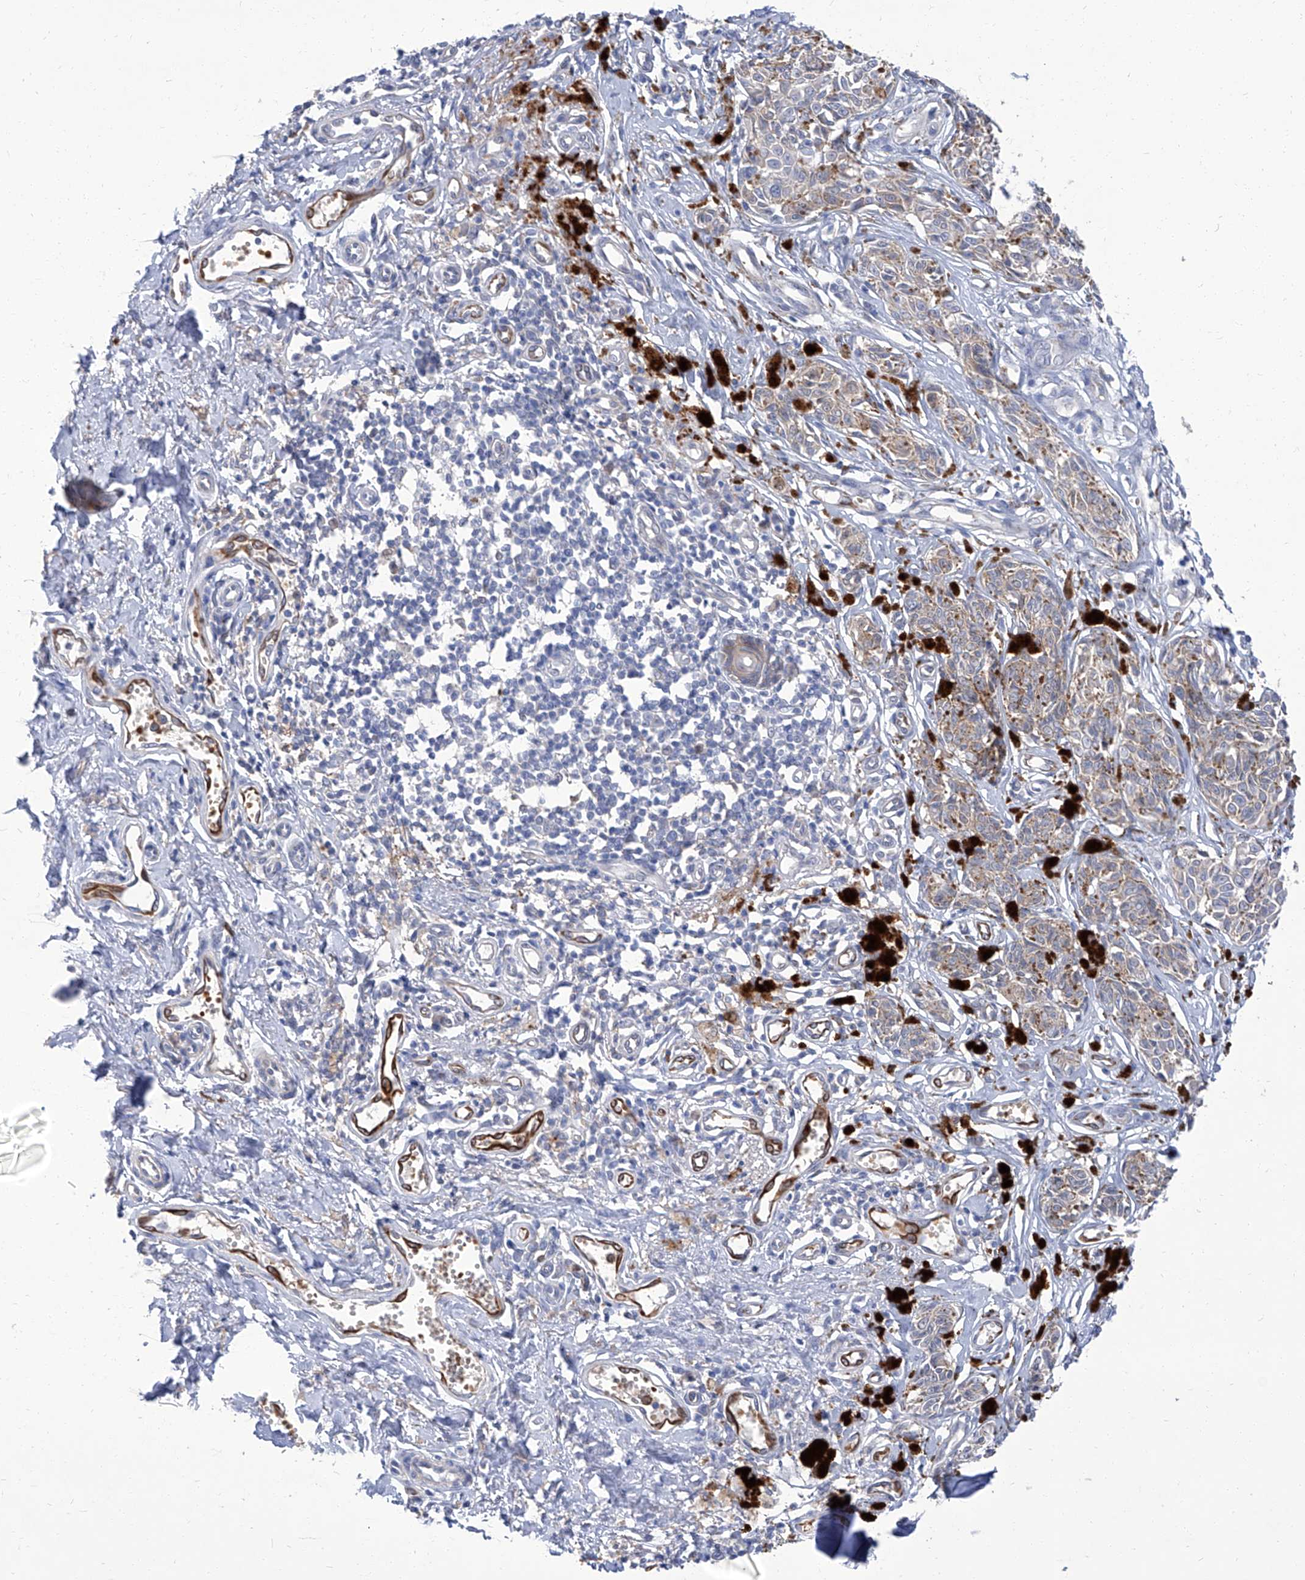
{"staining": {"intensity": "weak", "quantity": "<25%", "location": "cytoplasmic/membranous"}, "tissue": "melanoma", "cell_type": "Tumor cells", "image_type": "cancer", "snomed": [{"axis": "morphology", "description": "Malignant melanoma, NOS"}, {"axis": "topography", "description": "Skin"}], "caption": "This photomicrograph is of malignant melanoma stained with IHC to label a protein in brown with the nuclei are counter-stained blue. There is no positivity in tumor cells.", "gene": "PARD3", "patient": {"sex": "male", "age": 53}}